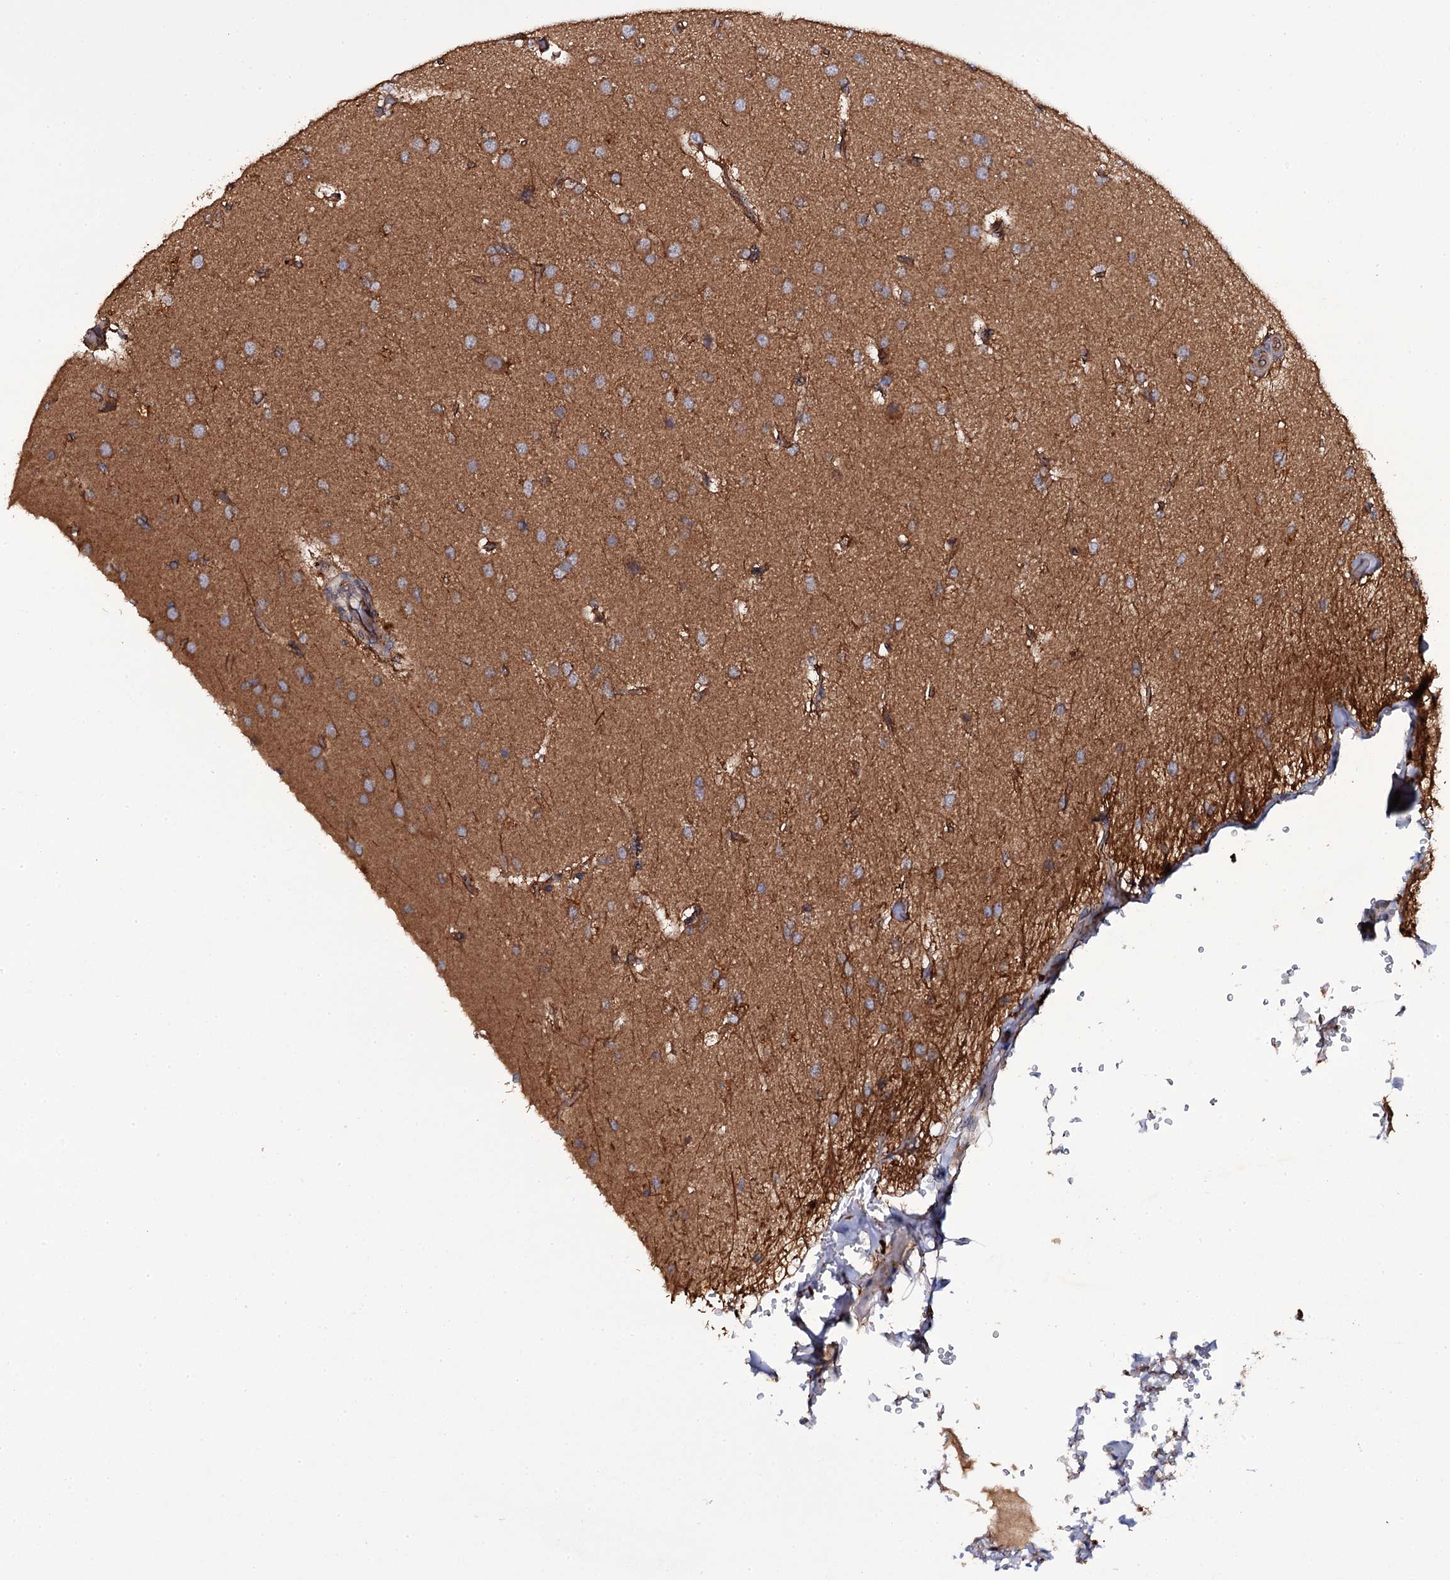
{"staining": {"intensity": "moderate", "quantity": ">75%", "location": "cytoplasmic/membranous"}, "tissue": "glioma", "cell_type": "Tumor cells", "image_type": "cancer", "snomed": [{"axis": "morphology", "description": "Glioma, malignant, High grade"}, {"axis": "topography", "description": "Brain"}], "caption": "This is a photomicrograph of immunohistochemistry (IHC) staining of glioma, which shows moderate expression in the cytoplasmic/membranous of tumor cells.", "gene": "TTC23", "patient": {"sex": "female", "age": 74}}